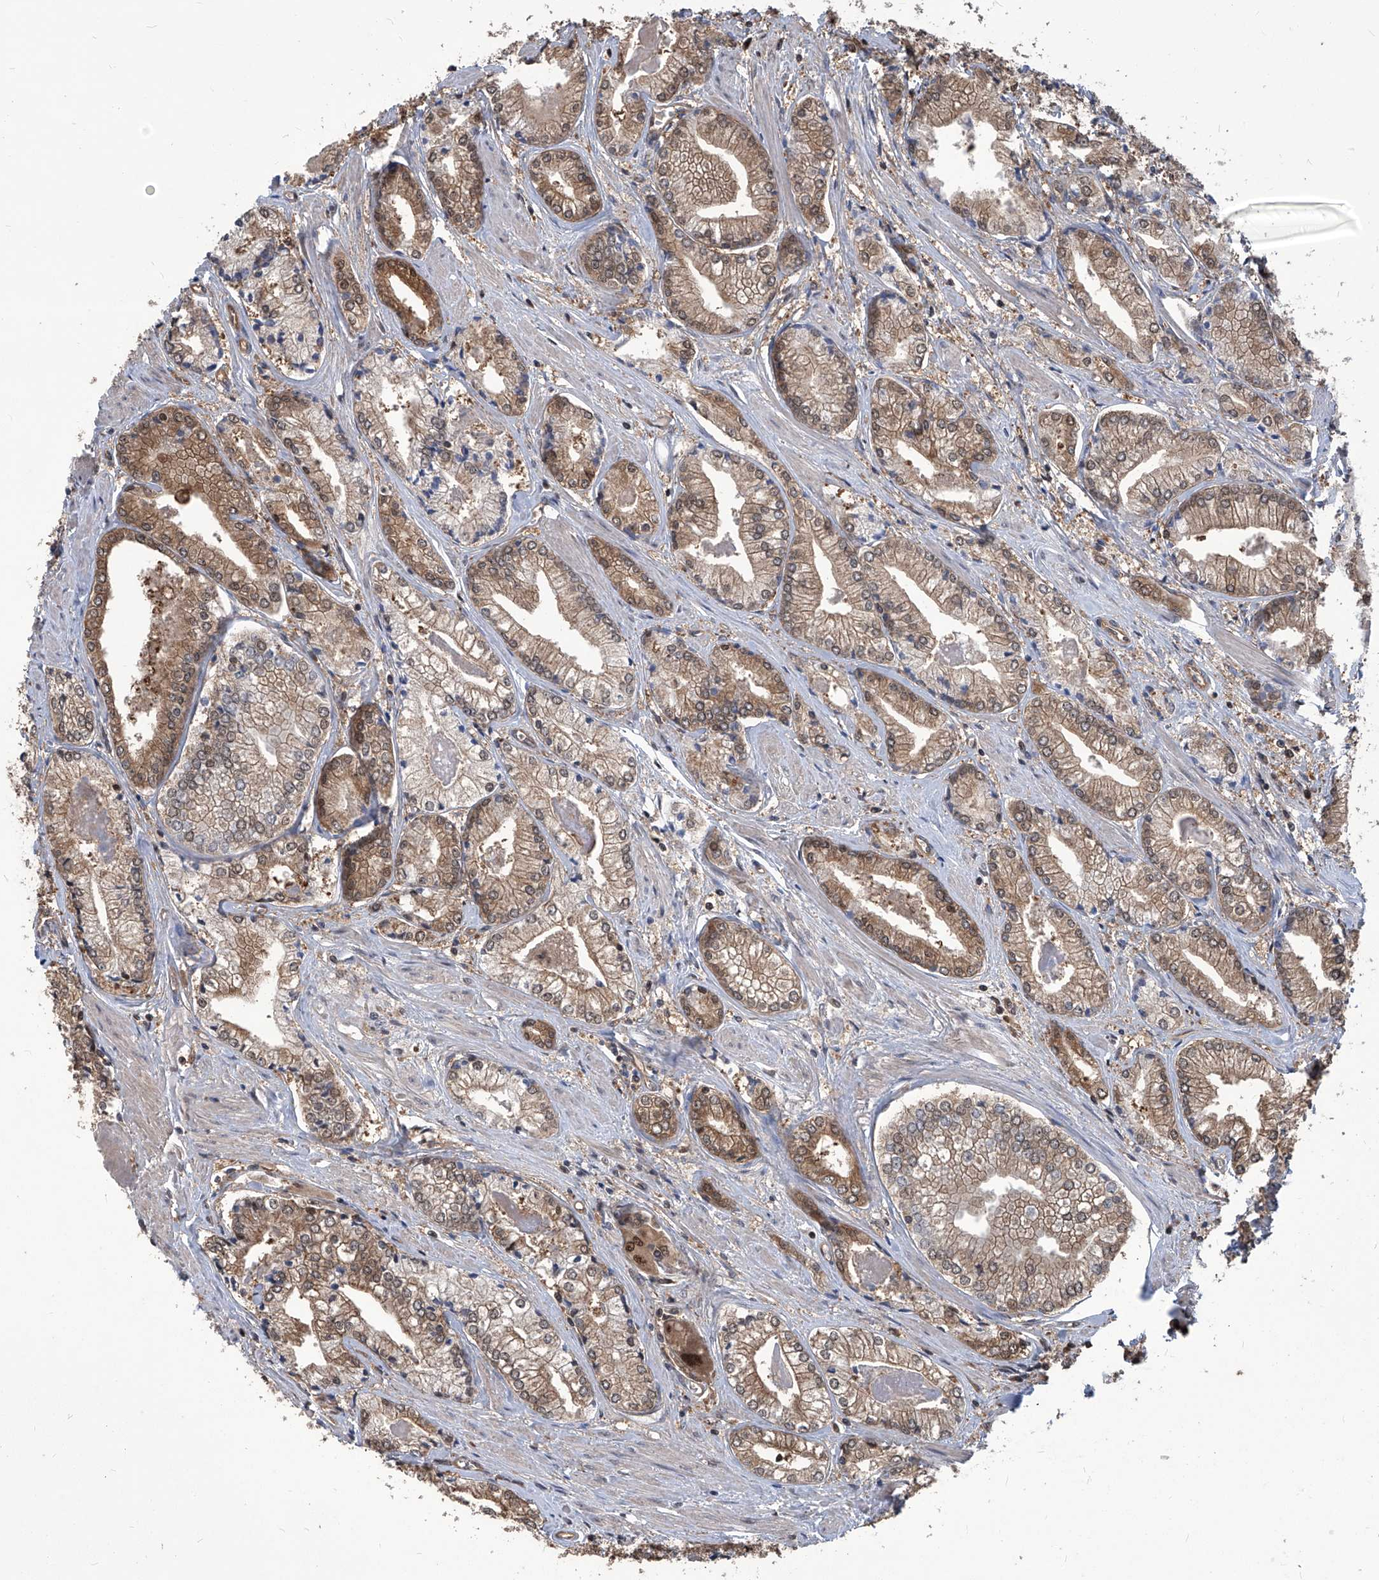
{"staining": {"intensity": "moderate", "quantity": ">75%", "location": "cytoplasmic/membranous,nuclear"}, "tissue": "prostate cancer", "cell_type": "Tumor cells", "image_type": "cancer", "snomed": [{"axis": "morphology", "description": "Adenocarcinoma, Low grade"}, {"axis": "topography", "description": "Prostate"}], "caption": "There is medium levels of moderate cytoplasmic/membranous and nuclear positivity in tumor cells of low-grade adenocarcinoma (prostate), as demonstrated by immunohistochemical staining (brown color).", "gene": "PSMB1", "patient": {"sex": "male", "age": 60}}